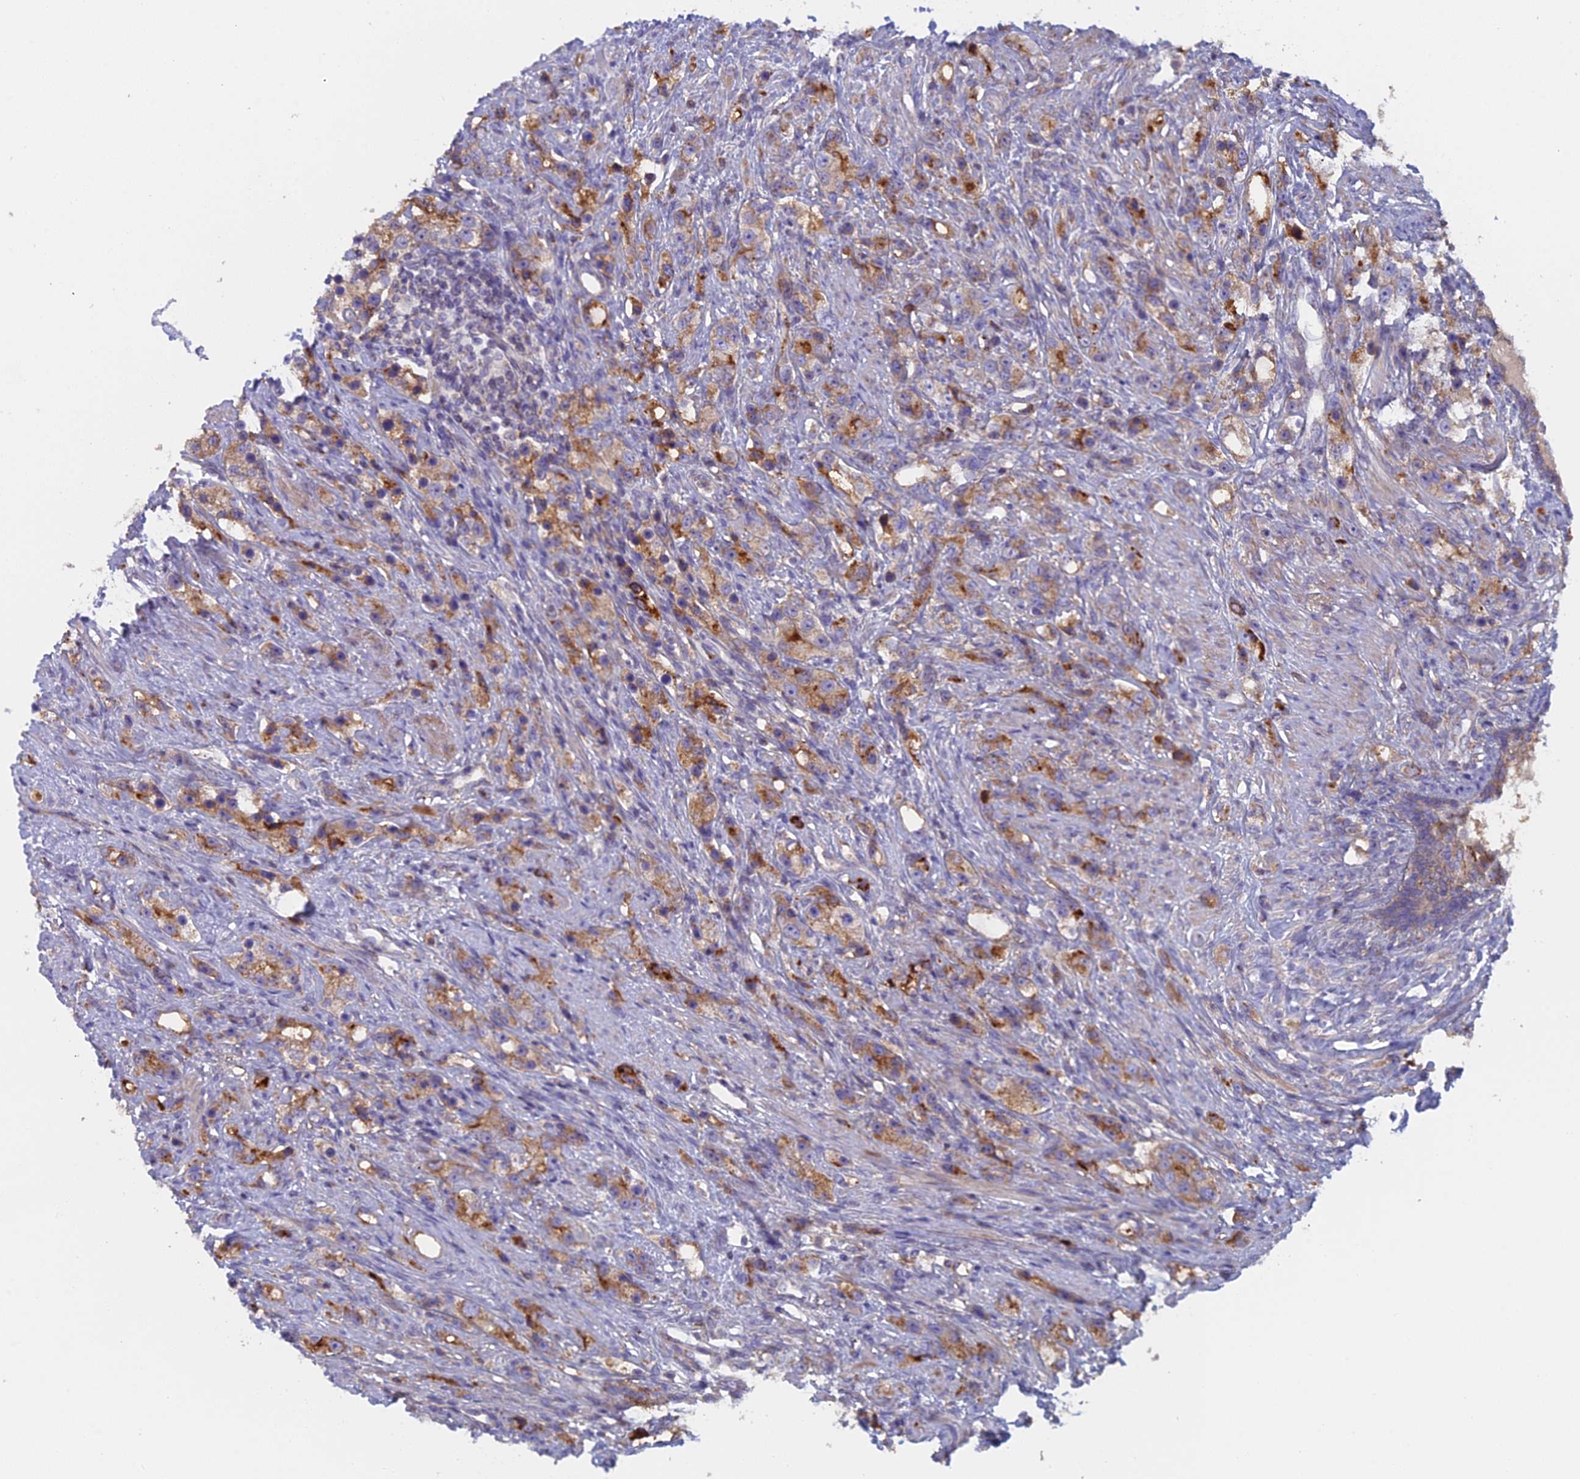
{"staining": {"intensity": "moderate", "quantity": "25%-75%", "location": "cytoplasmic/membranous"}, "tissue": "prostate cancer", "cell_type": "Tumor cells", "image_type": "cancer", "snomed": [{"axis": "morphology", "description": "Adenocarcinoma, High grade"}, {"axis": "topography", "description": "Prostate"}], "caption": "An image showing moderate cytoplasmic/membranous expression in about 25%-75% of tumor cells in high-grade adenocarcinoma (prostate), as visualized by brown immunohistochemical staining.", "gene": "IFTAP", "patient": {"sex": "male", "age": 63}}